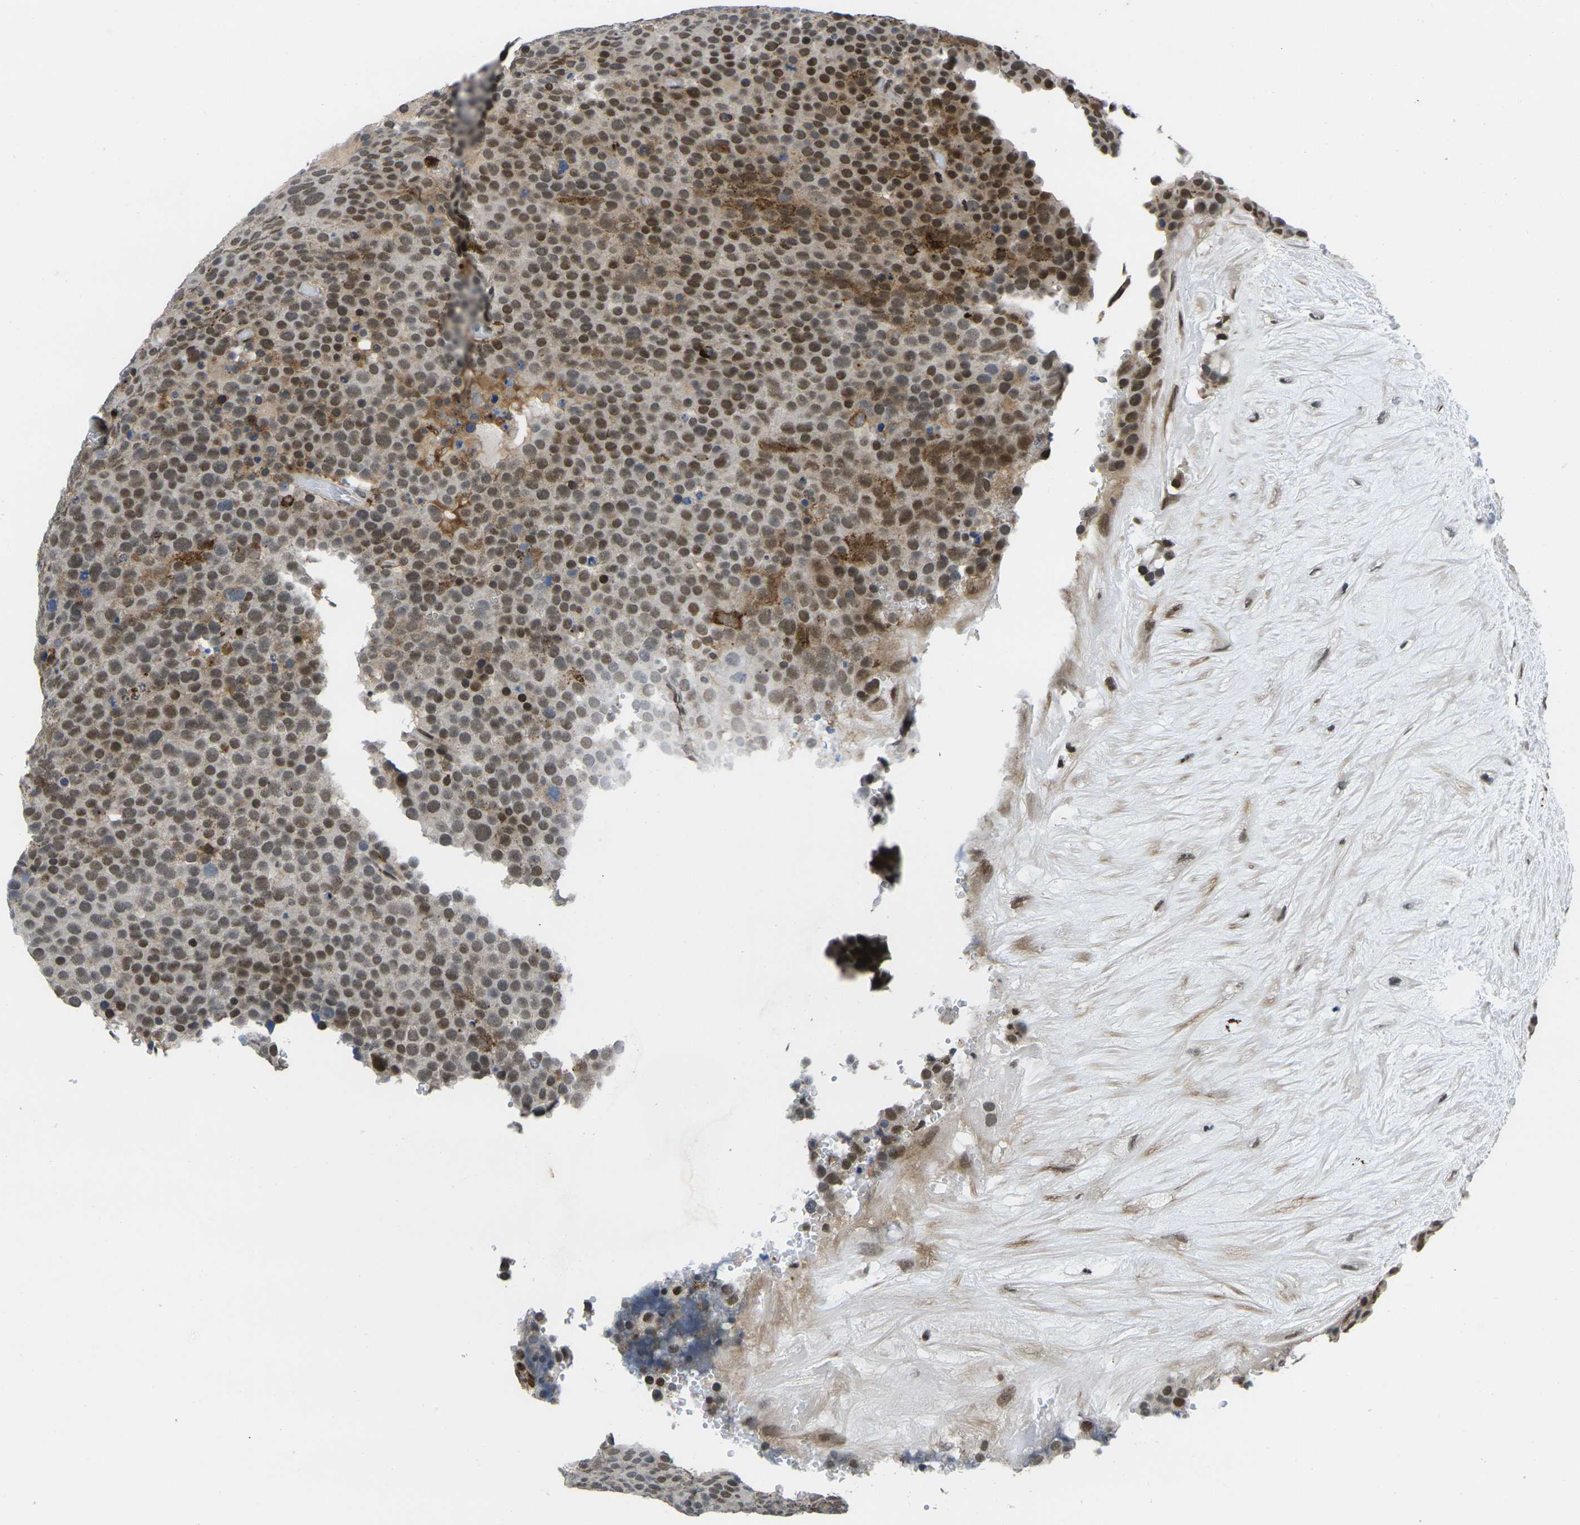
{"staining": {"intensity": "moderate", "quantity": ">75%", "location": "nuclear"}, "tissue": "testis cancer", "cell_type": "Tumor cells", "image_type": "cancer", "snomed": [{"axis": "morphology", "description": "Seminoma, NOS"}, {"axis": "topography", "description": "Testis"}], "caption": "The photomicrograph shows staining of testis seminoma, revealing moderate nuclear protein staining (brown color) within tumor cells.", "gene": "RBM7", "patient": {"sex": "male", "age": 71}}